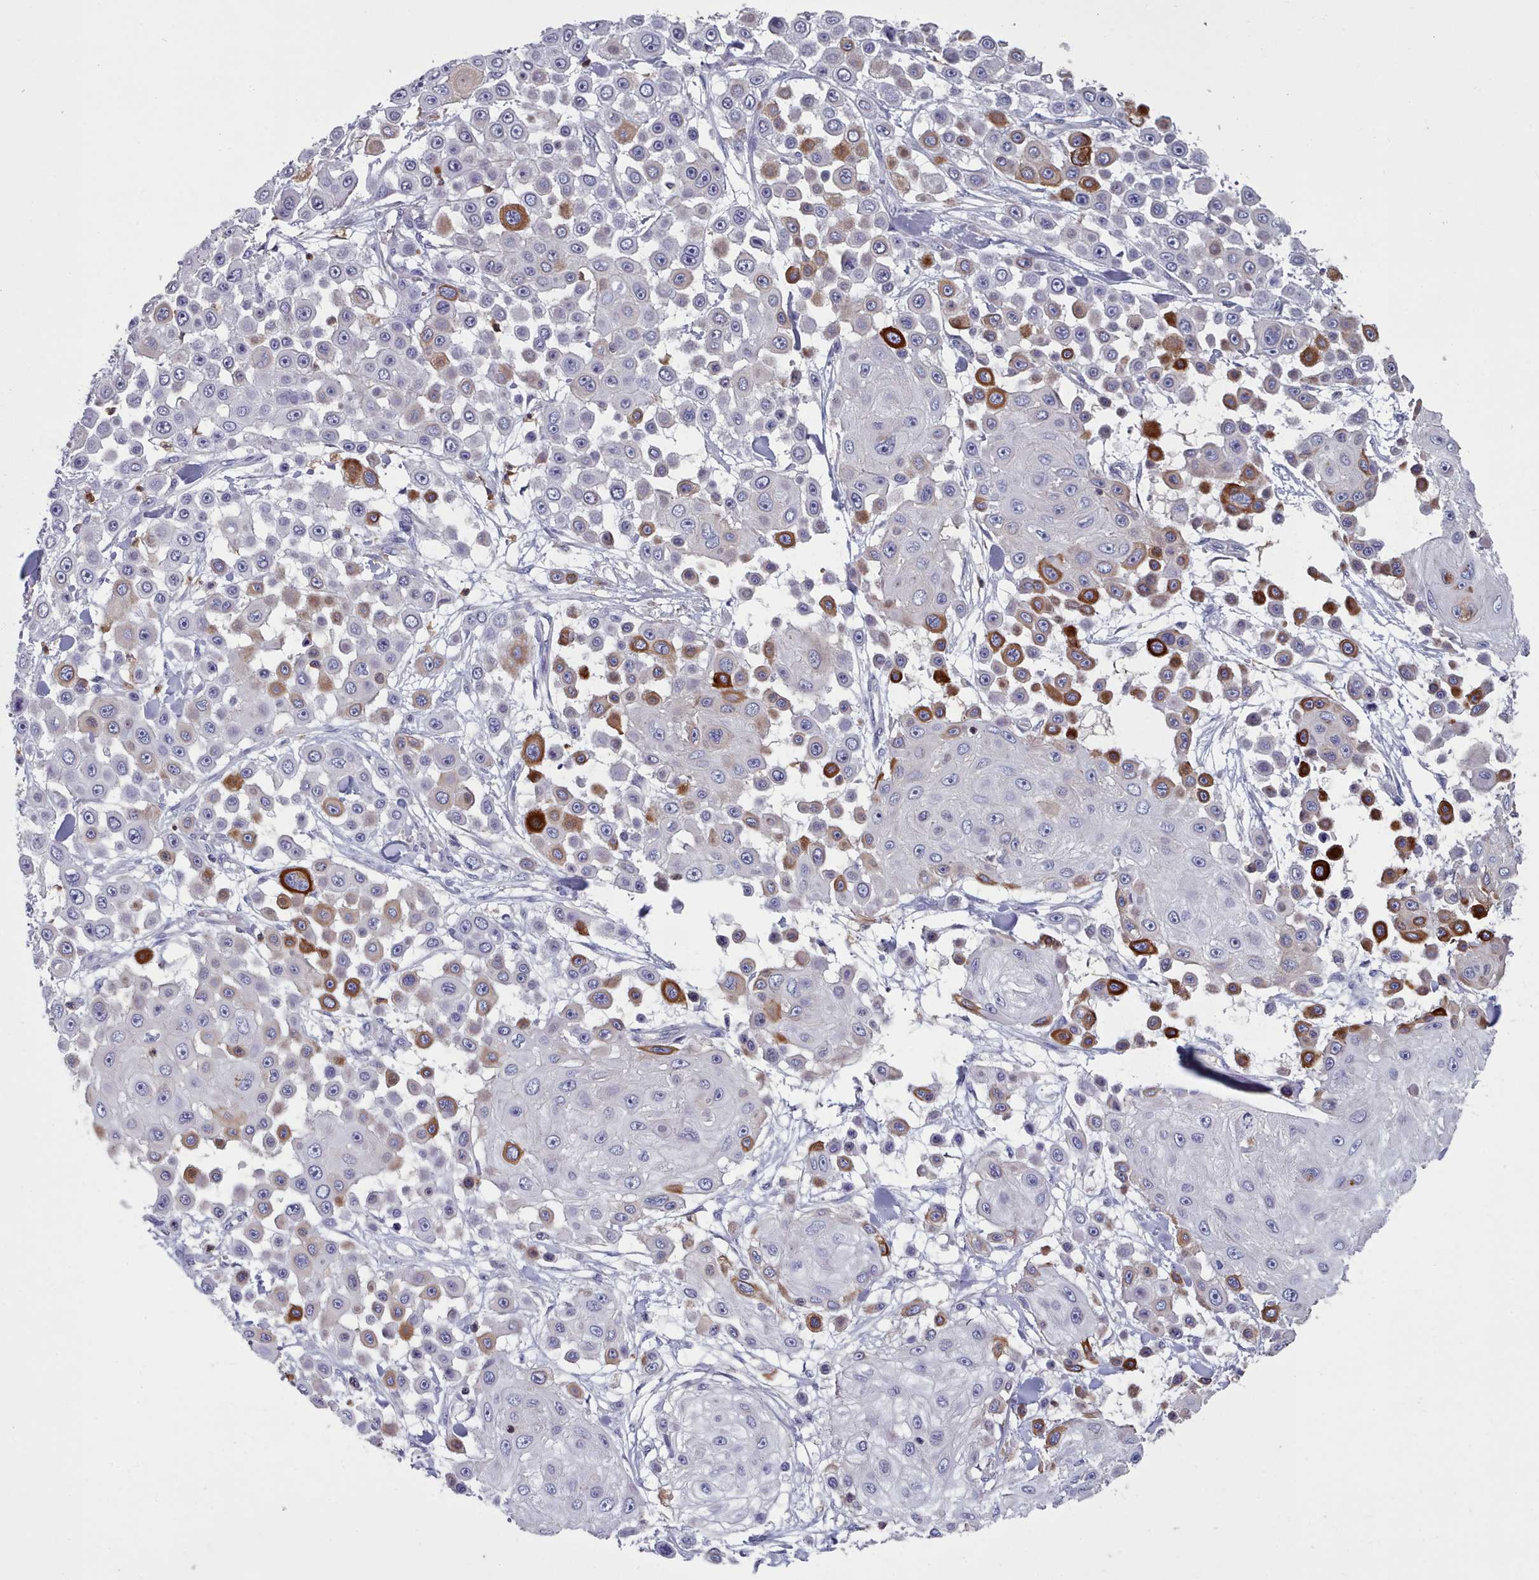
{"staining": {"intensity": "strong", "quantity": "<25%", "location": "cytoplasmic/membranous"}, "tissue": "skin cancer", "cell_type": "Tumor cells", "image_type": "cancer", "snomed": [{"axis": "morphology", "description": "Squamous cell carcinoma, NOS"}, {"axis": "topography", "description": "Skin"}], "caption": "Brown immunohistochemical staining in skin cancer (squamous cell carcinoma) shows strong cytoplasmic/membranous staining in about <25% of tumor cells.", "gene": "RAC2", "patient": {"sex": "male", "age": 67}}